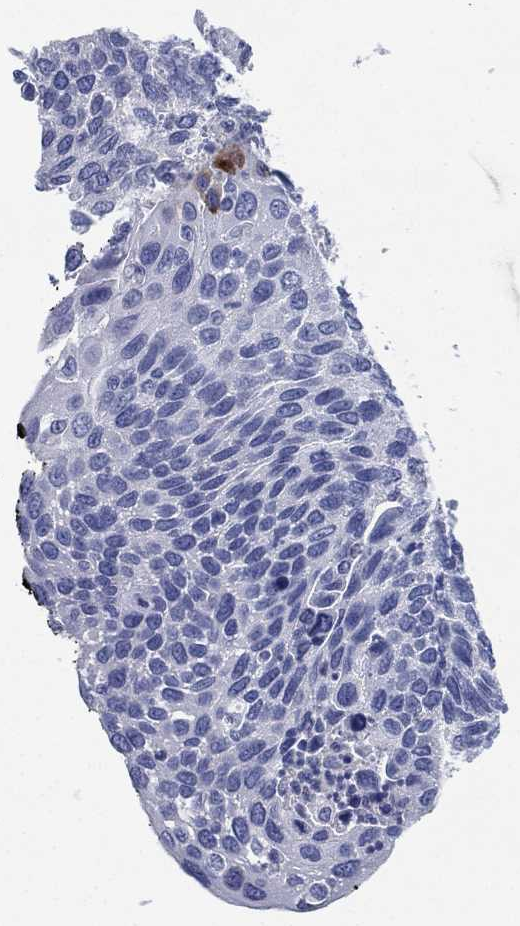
{"staining": {"intensity": "negative", "quantity": "none", "location": "none"}, "tissue": "cervical cancer", "cell_type": "Tumor cells", "image_type": "cancer", "snomed": [{"axis": "morphology", "description": "Squamous cell carcinoma, NOS"}, {"axis": "topography", "description": "Cervix"}], "caption": "Squamous cell carcinoma (cervical) was stained to show a protein in brown. There is no significant positivity in tumor cells. (Stains: DAB (3,3'-diaminobenzidine) immunohistochemistry (IHC) with hematoxylin counter stain, Microscopy: brightfield microscopy at high magnification).", "gene": "SLC9C2", "patient": {"sex": "female", "age": 54}}